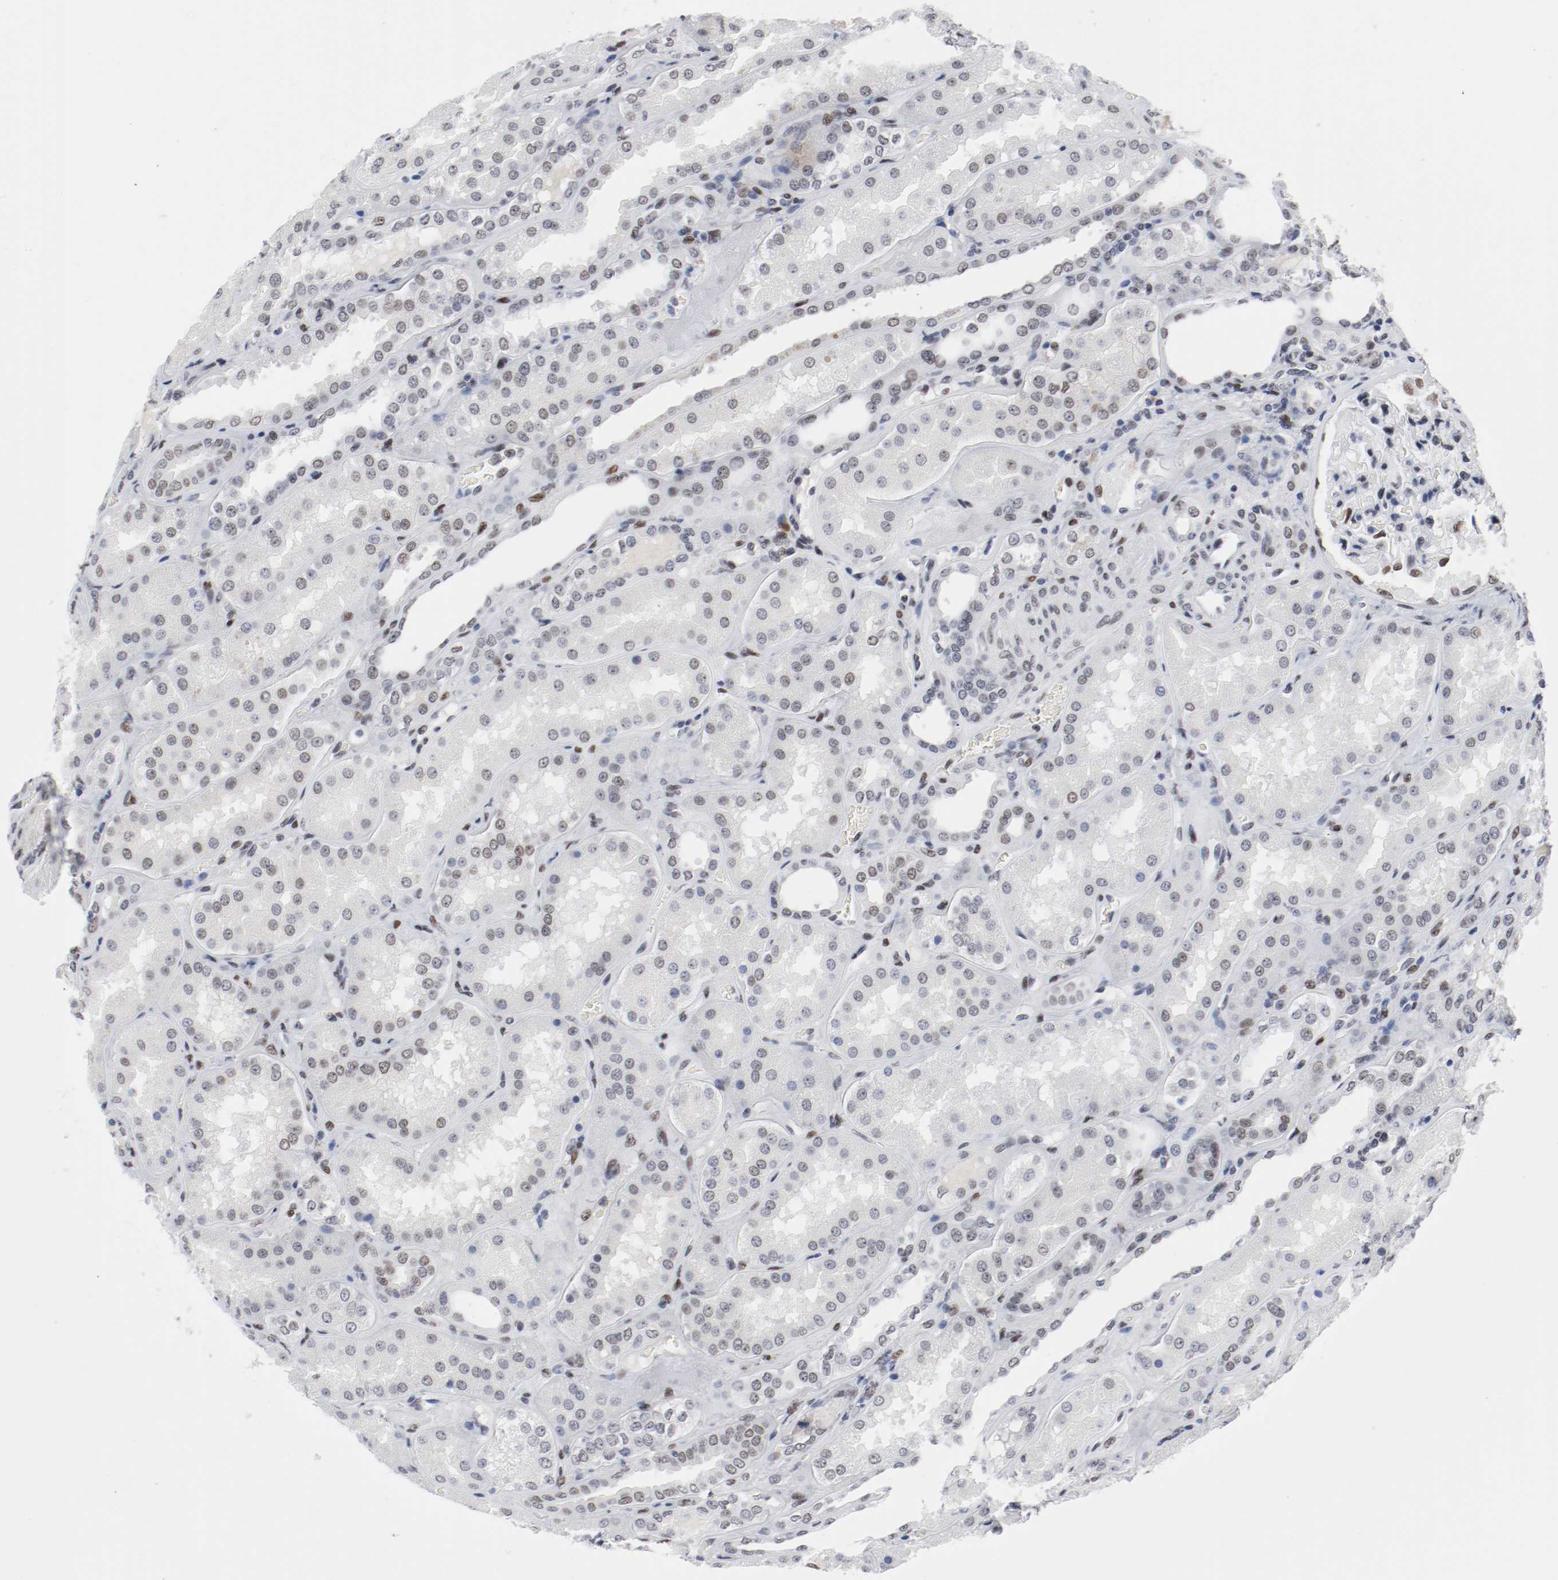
{"staining": {"intensity": "strong", "quantity": ">75%", "location": "nuclear"}, "tissue": "kidney", "cell_type": "Cells in glomeruli", "image_type": "normal", "snomed": [{"axis": "morphology", "description": "Normal tissue, NOS"}, {"axis": "topography", "description": "Kidney"}], "caption": "Cells in glomeruli reveal high levels of strong nuclear staining in approximately >75% of cells in normal kidney.", "gene": "ARNT", "patient": {"sex": "female", "age": 56}}